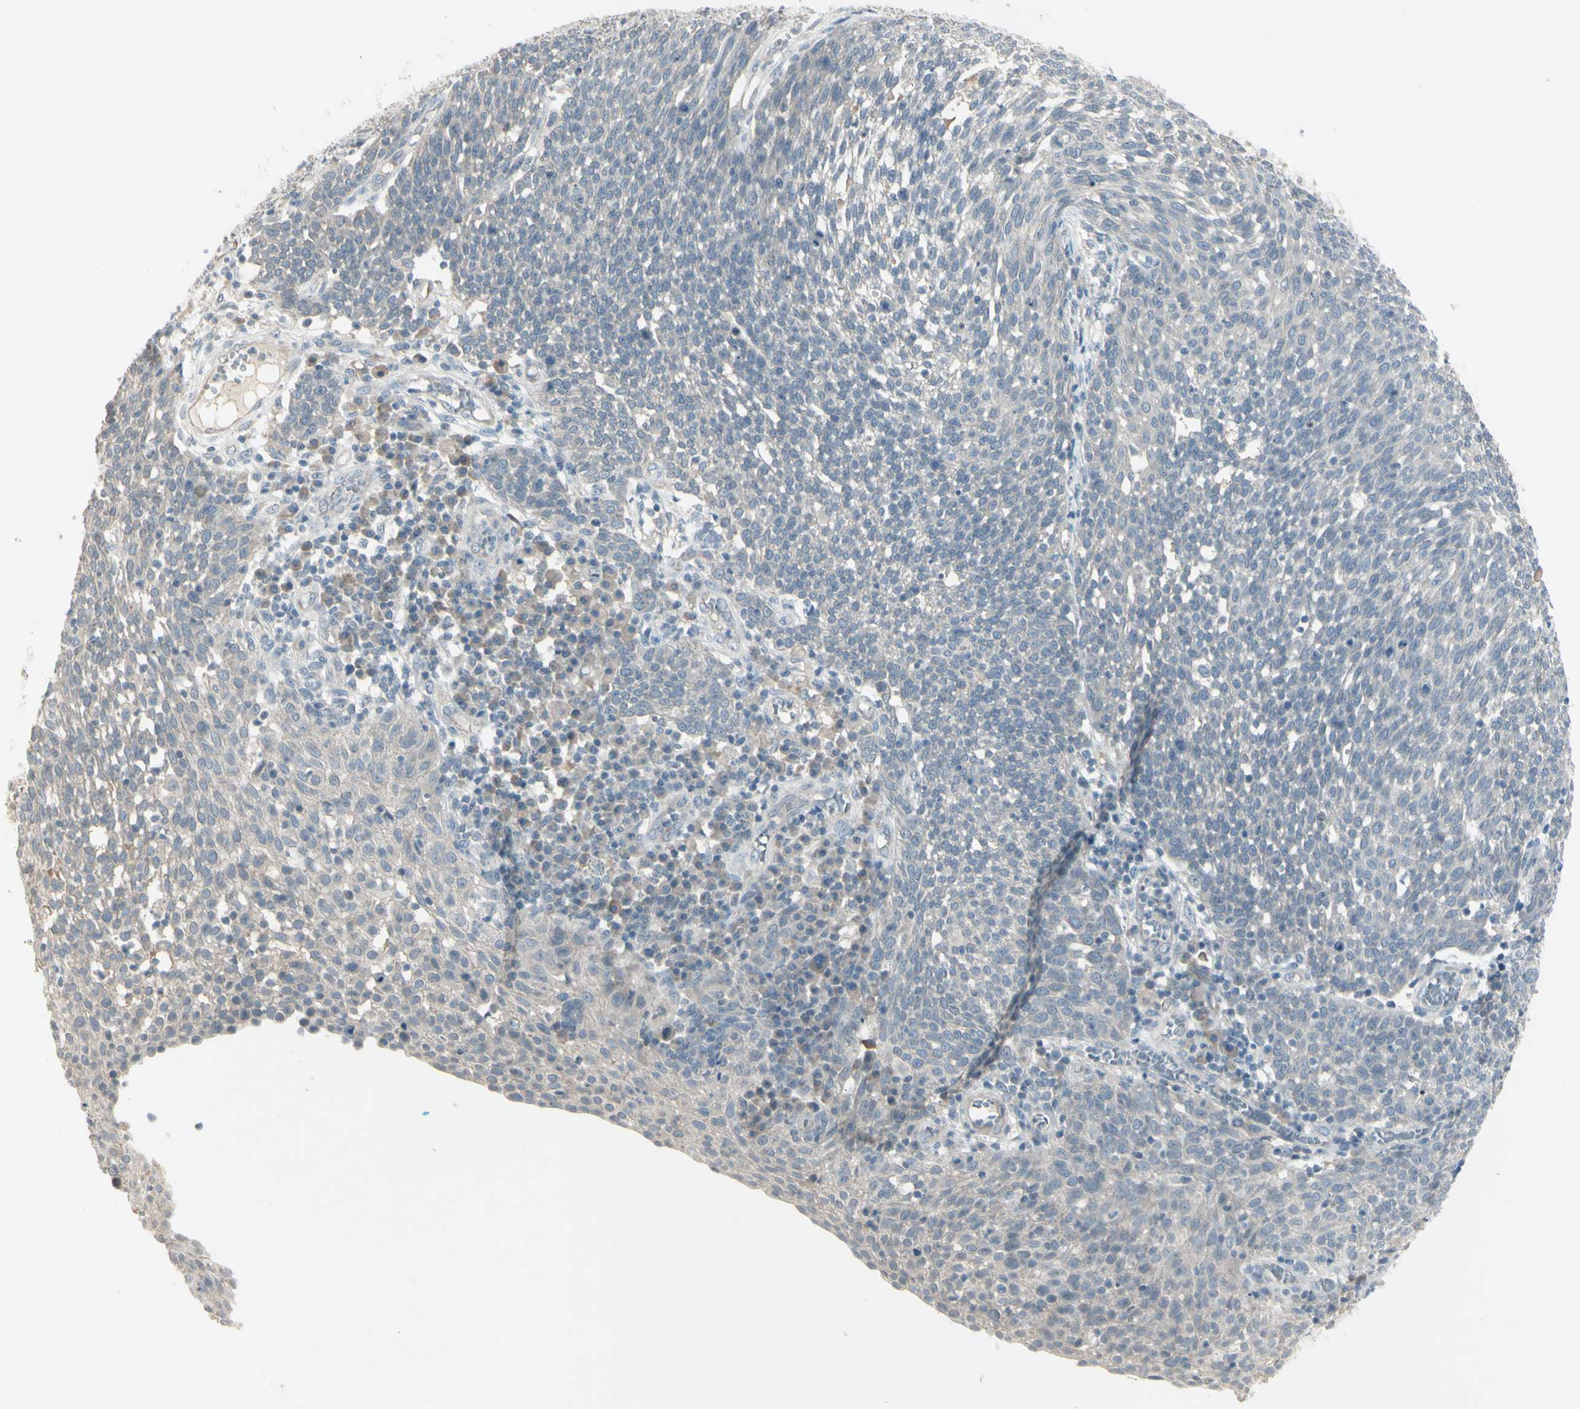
{"staining": {"intensity": "weak", "quantity": ">75%", "location": "cytoplasmic/membranous"}, "tissue": "cervical cancer", "cell_type": "Tumor cells", "image_type": "cancer", "snomed": [{"axis": "morphology", "description": "Squamous cell carcinoma, NOS"}, {"axis": "topography", "description": "Cervix"}], "caption": "The immunohistochemical stain highlights weak cytoplasmic/membranous positivity in tumor cells of cervical cancer tissue. (Brightfield microscopy of DAB IHC at high magnification).", "gene": "SH3GL2", "patient": {"sex": "female", "age": 34}}